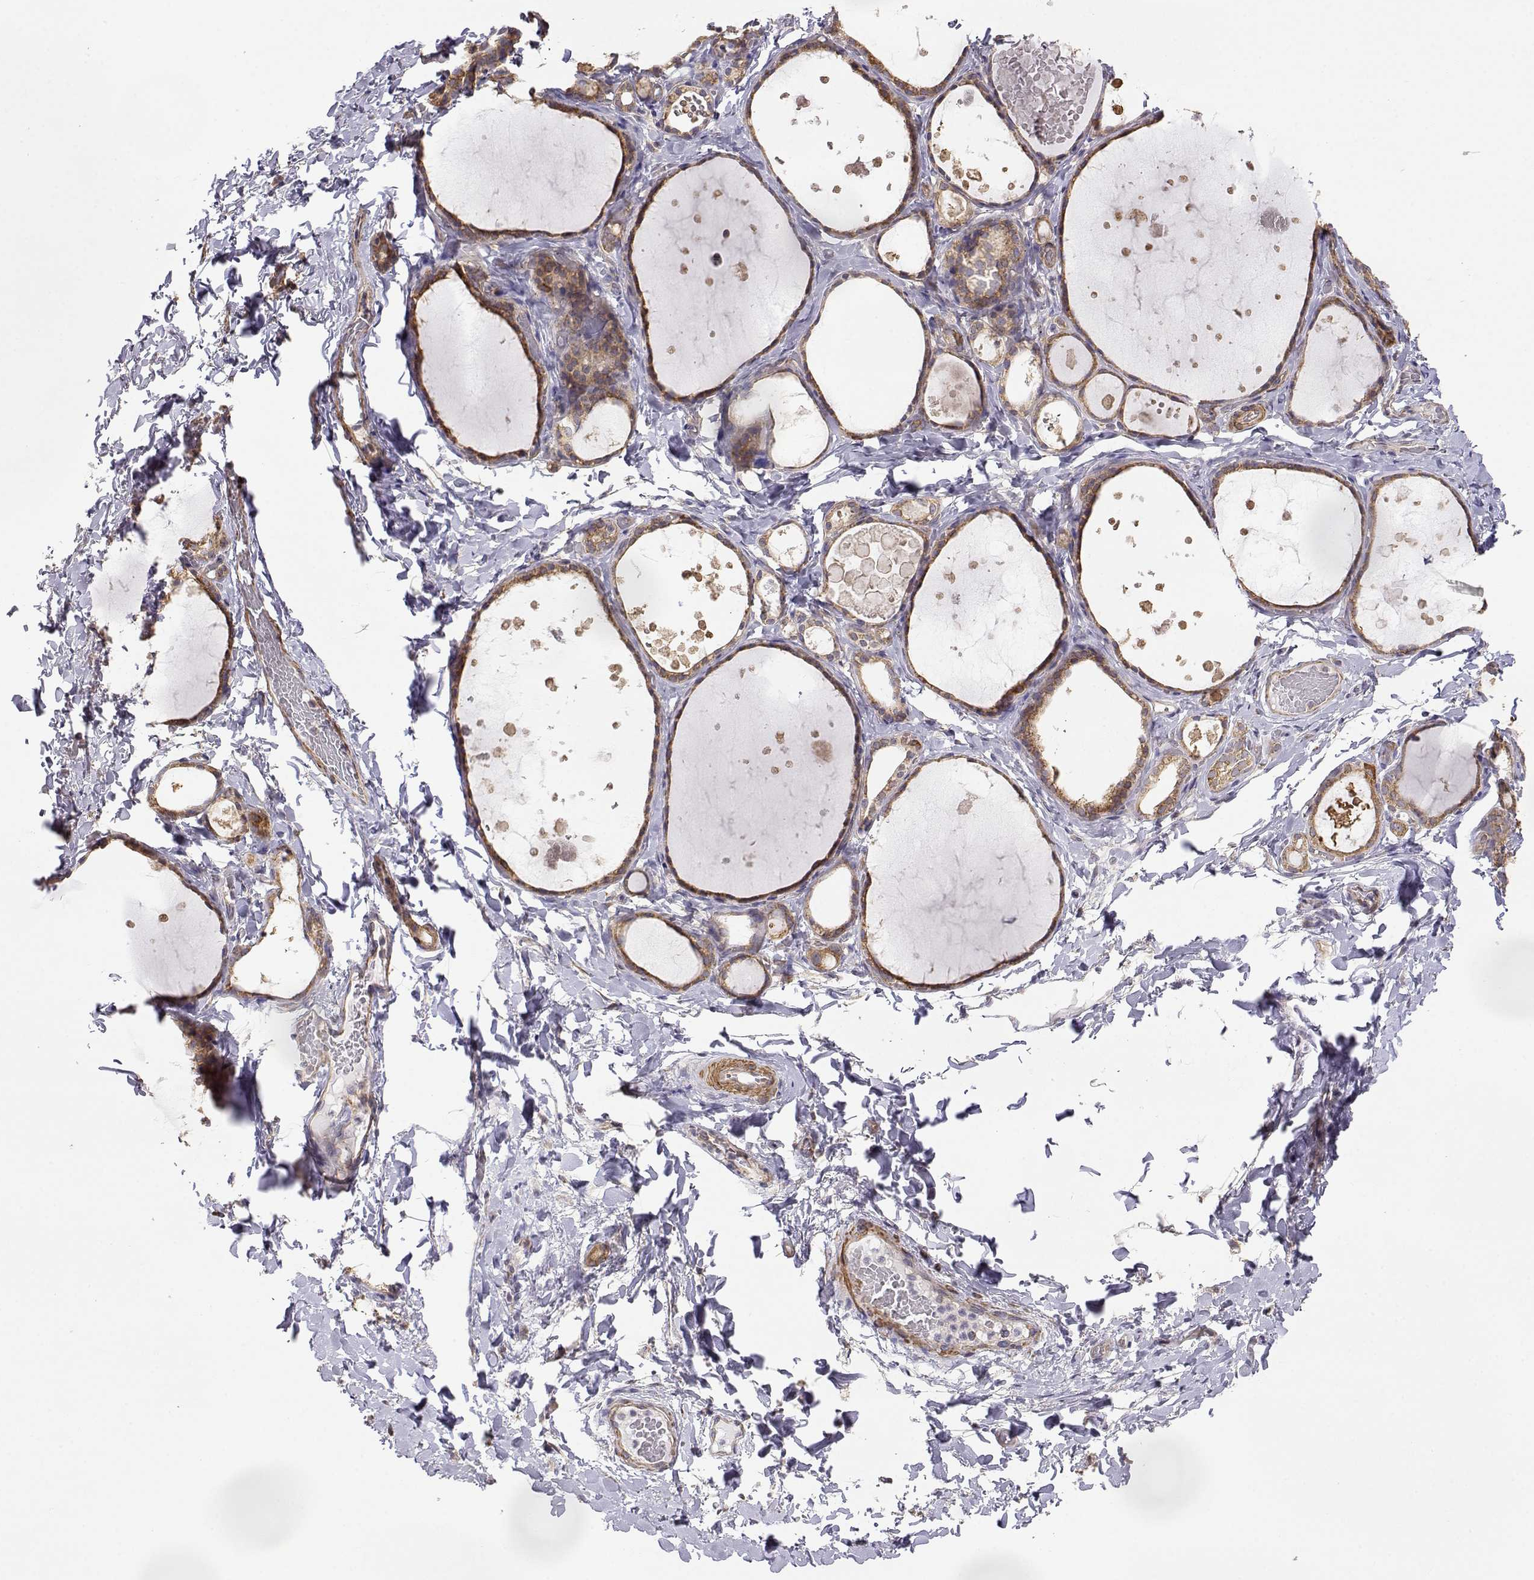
{"staining": {"intensity": "moderate", "quantity": ">75%", "location": "cytoplasmic/membranous"}, "tissue": "thyroid gland", "cell_type": "Glandular cells", "image_type": "normal", "snomed": [{"axis": "morphology", "description": "Normal tissue, NOS"}, {"axis": "topography", "description": "Thyroid gland"}], "caption": "Immunohistochemistry photomicrograph of normal thyroid gland: human thyroid gland stained using immunohistochemistry exhibits medium levels of moderate protein expression localized specifically in the cytoplasmic/membranous of glandular cells, appearing as a cytoplasmic/membranous brown color.", "gene": "PAIP1", "patient": {"sex": "female", "age": 56}}